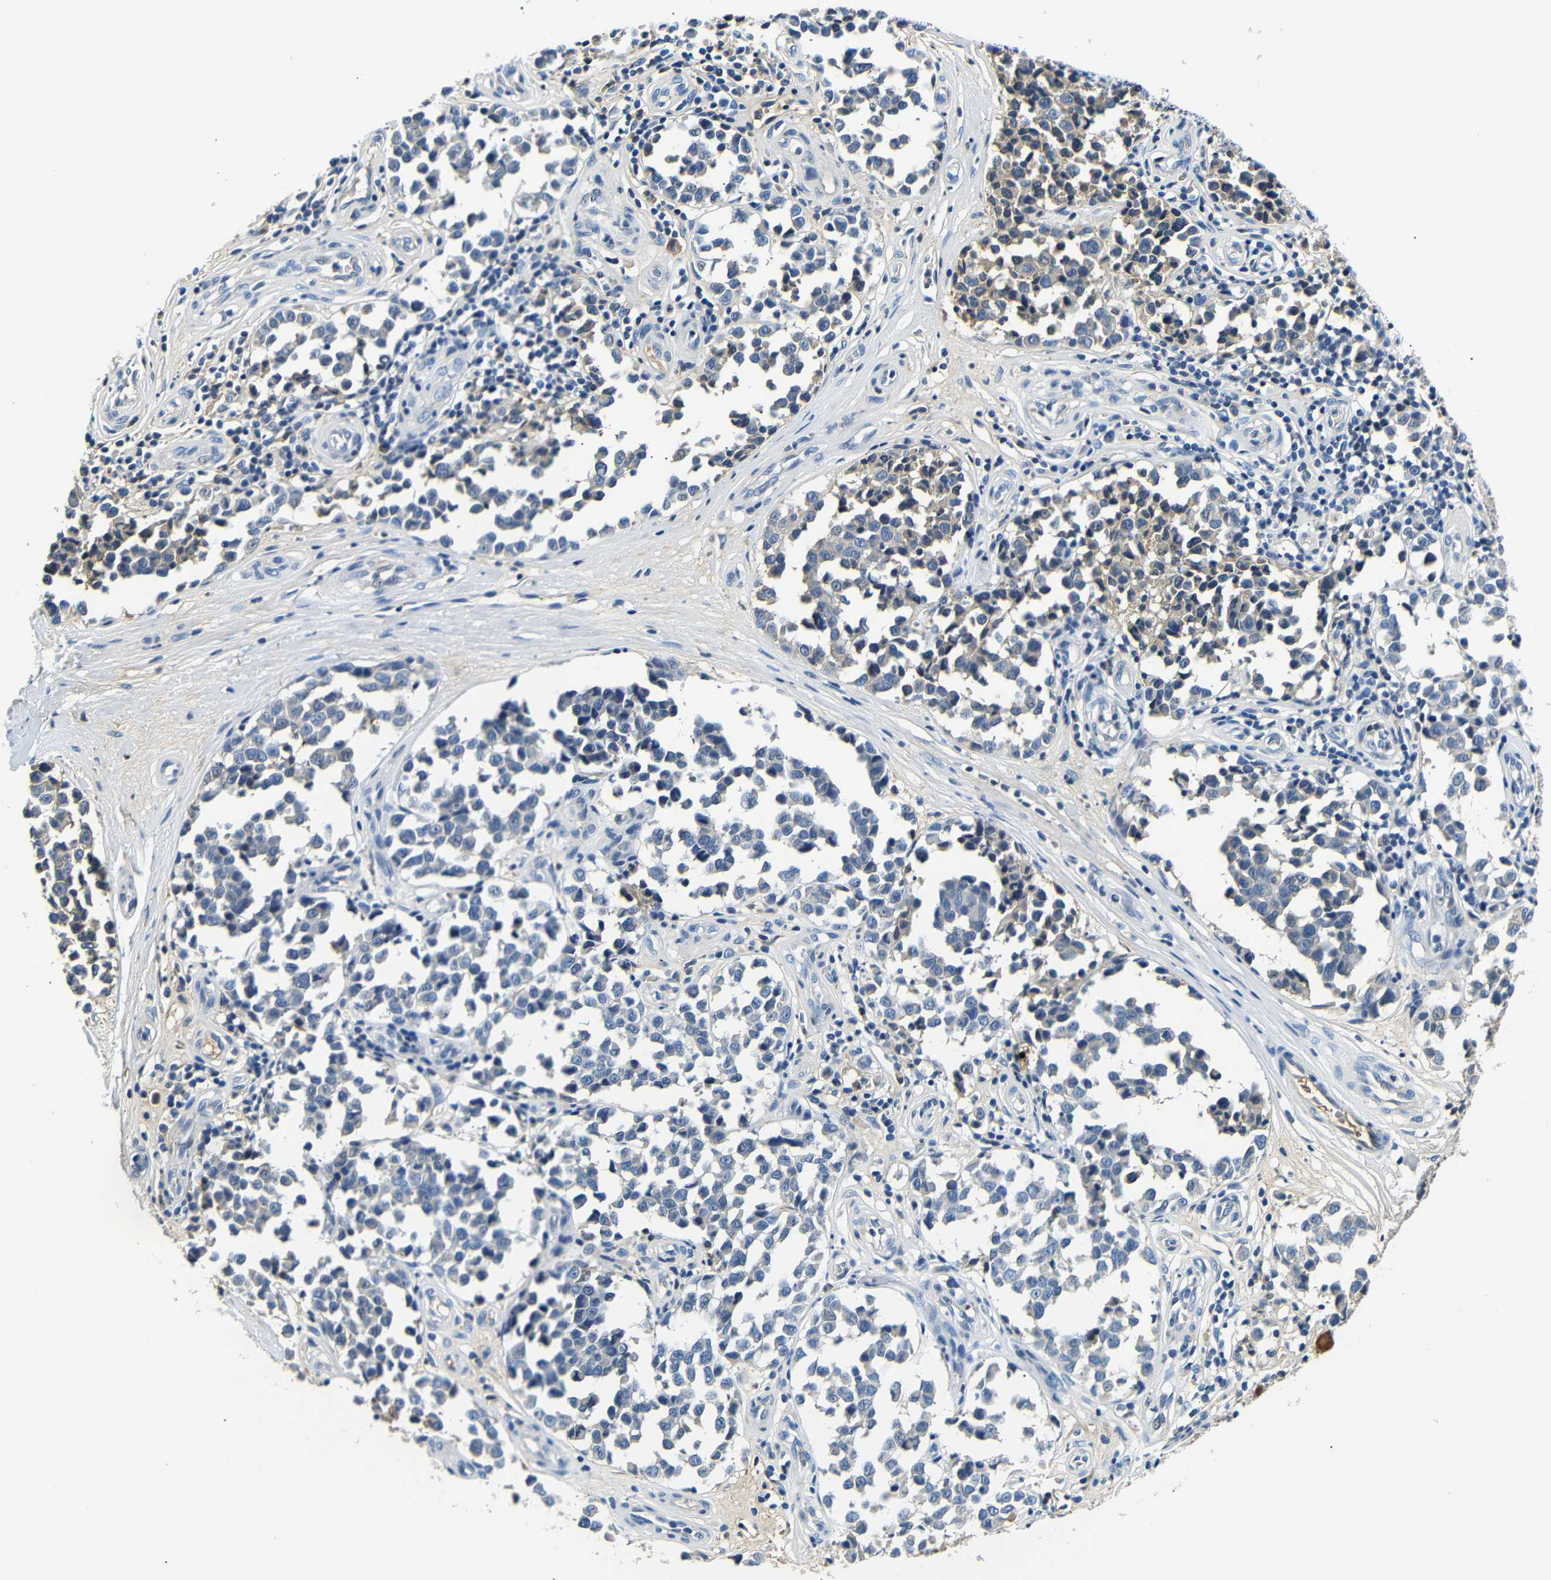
{"staining": {"intensity": "weak", "quantity": "25%-75%", "location": "cytoplasmic/membranous"}, "tissue": "melanoma", "cell_type": "Tumor cells", "image_type": "cancer", "snomed": [{"axis": "morphology", "description": "Malignant melanoma, NOS"}, {"axis": "topography", "description": "Skin"}], "caption": "This micrograph reveals immunohistochemistry (IHC) staining of human malignant melanoma, with low weak cytoplasmic/membranous staining in approximately 25%-75% of tumor cells.", "gene": "LHCGR", "patient": {"sex": "female", "age": 64}}